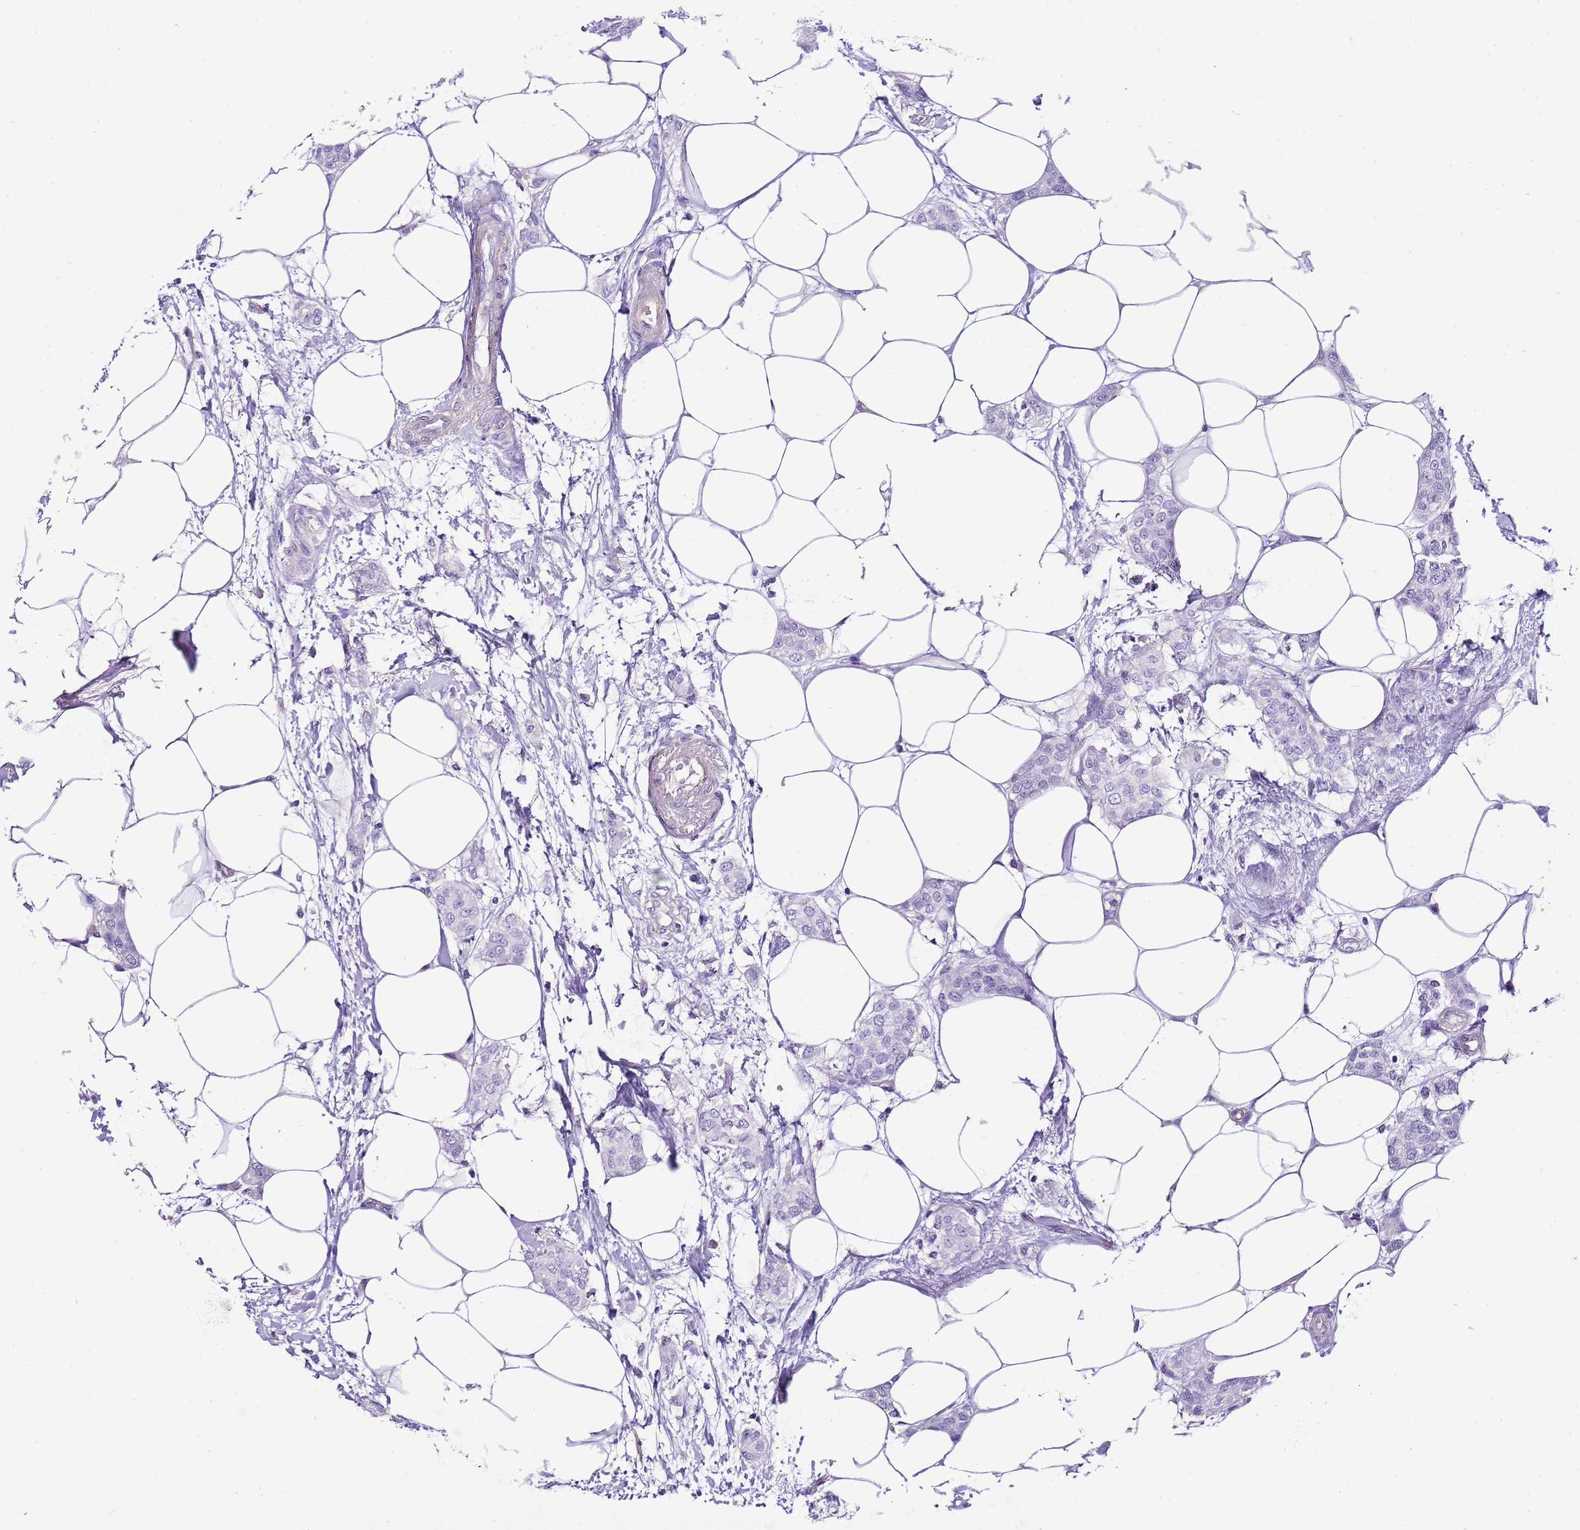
{"staining": {"intensity": "negative", "quantity": "none", "location": "none"}, "tissue": "breast cancer", "cell_type": "Tumor cells", "image_type": "cancer", "snomed": [{"axis": "morphology", "description": "Duct carcinoma"}, {"axis": "topography", "description": "Breast"}], "caption": "A high-resolution image shows IHC staining of breast infiltrating ductal carcinoma, which demonstrates no significant positivity in tumor cells.", "gene": "BHLHA15", "patient": {"sex": "female", "age": 72}}